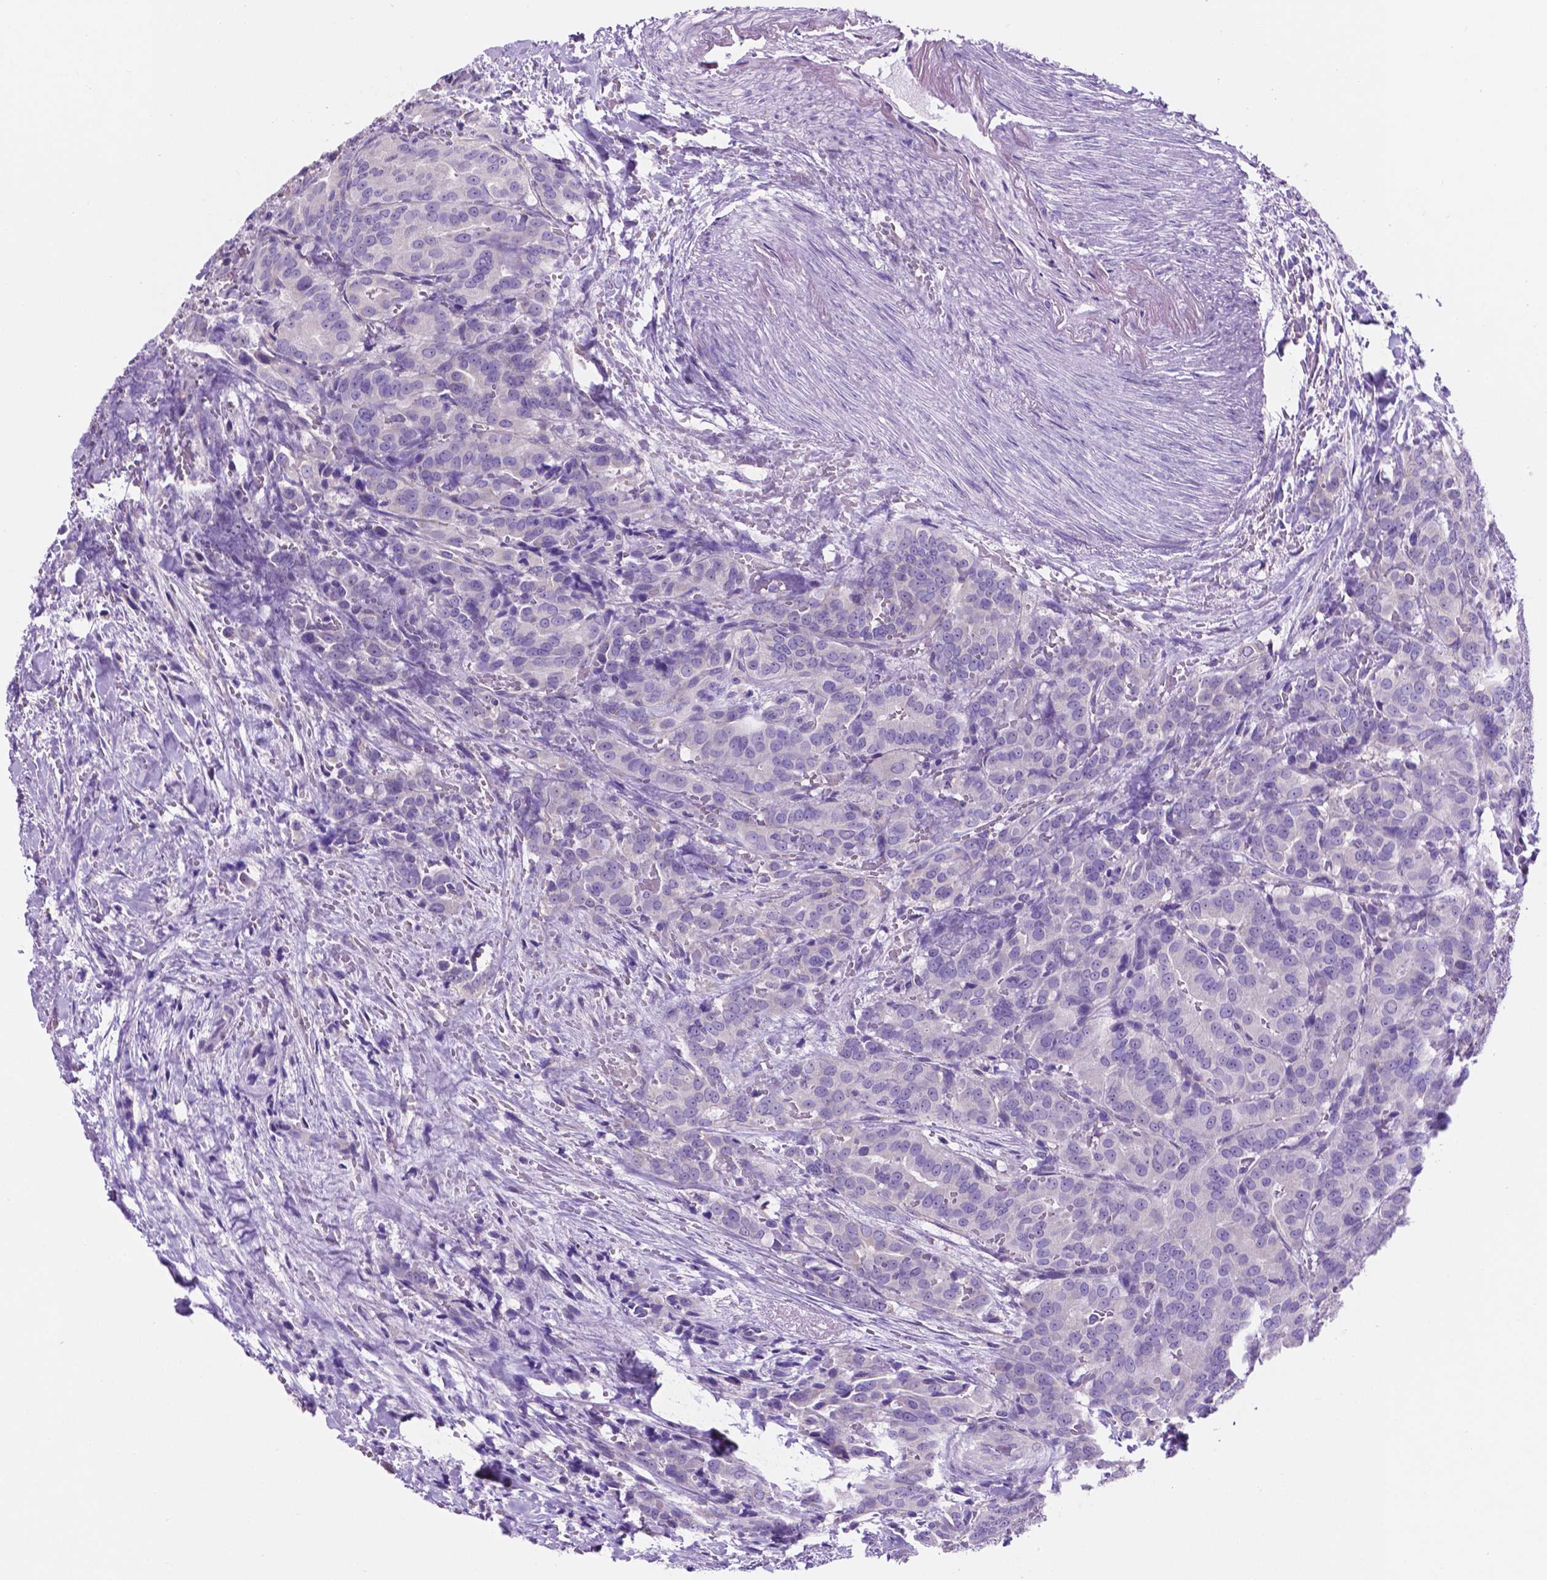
{"staining": {"intensity": "negative", "quantity": "none", "location": "none"}, "tissue": "thyroid cancer", "cell_type": "Tumor cells", "image_type": "cancer", "snomed": [{"axis": "morphology", "description": "Papillary adenocarcinoma, NOS"}, {"axis": "topography", "description": "Thyroid gland"}], "caption": "Immunohistochemical staining of thyroid cancer (papillary adenocarcinoma) displays no significant positivity in tumor cells. (Brightfield microscopy of DAB (3,3'-diaminobenzidine) IHC at high magnification).", "gene": "SPDYA", "patient": {"sex": "male", "age": 61}}